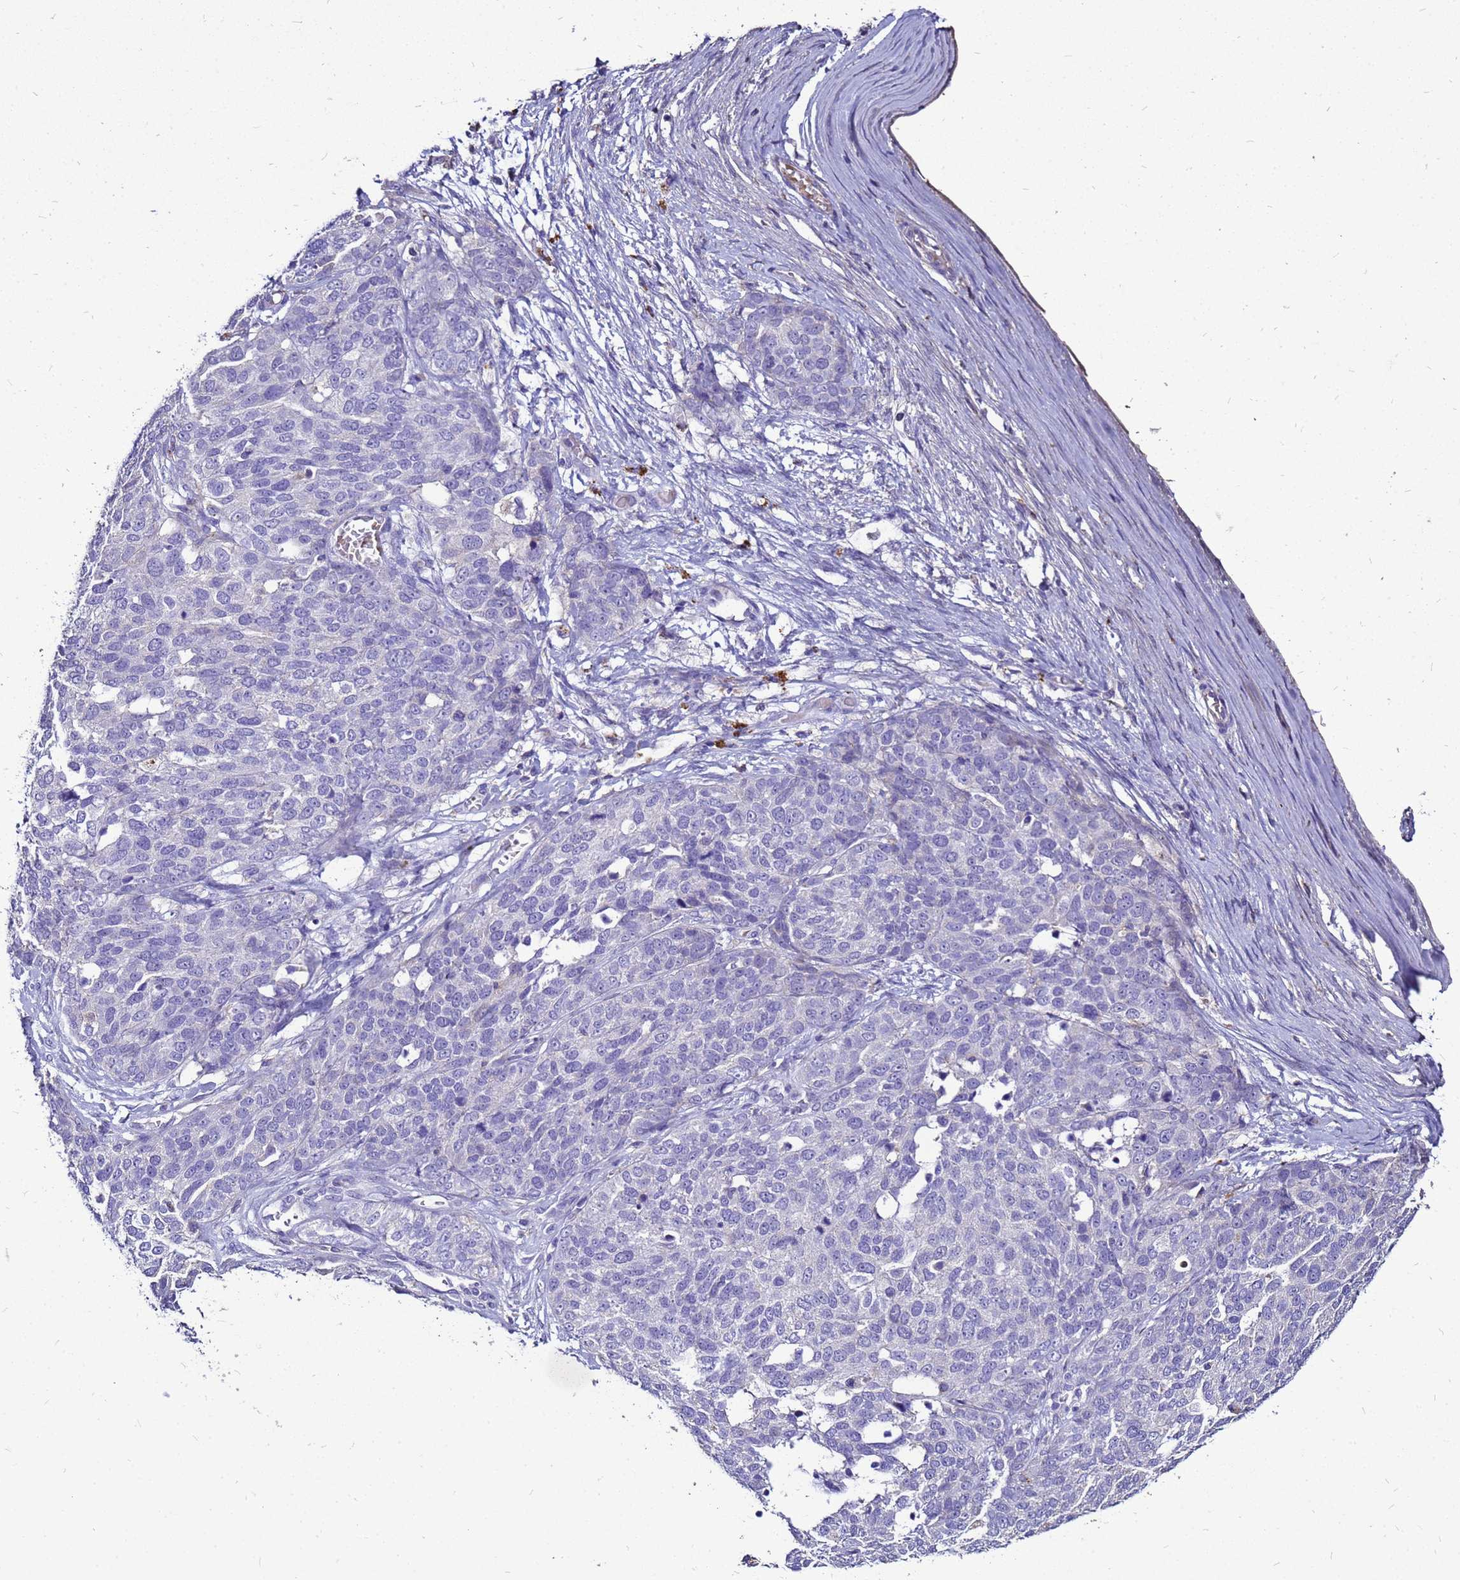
{"staining": {"intensity": "negative", "quantity": "none", "location": "none"}, "tissue": "ovarian cancer", "cell_type": "Tumor cells", "image_type": "cancer", "snomed": [{"axis": "morphology", "description": "Cystadenocarcinoma, serous, NOS"}, {"axis": "topography", "description": "Ovary"}], "caption": "Protein analysis of ovarian cancer (serous cystadenocarcinoma) demonstrates no significant positivity in tumor cells.", "gene": "S100A2", "patient": {"sex": "female", "age": 44}}